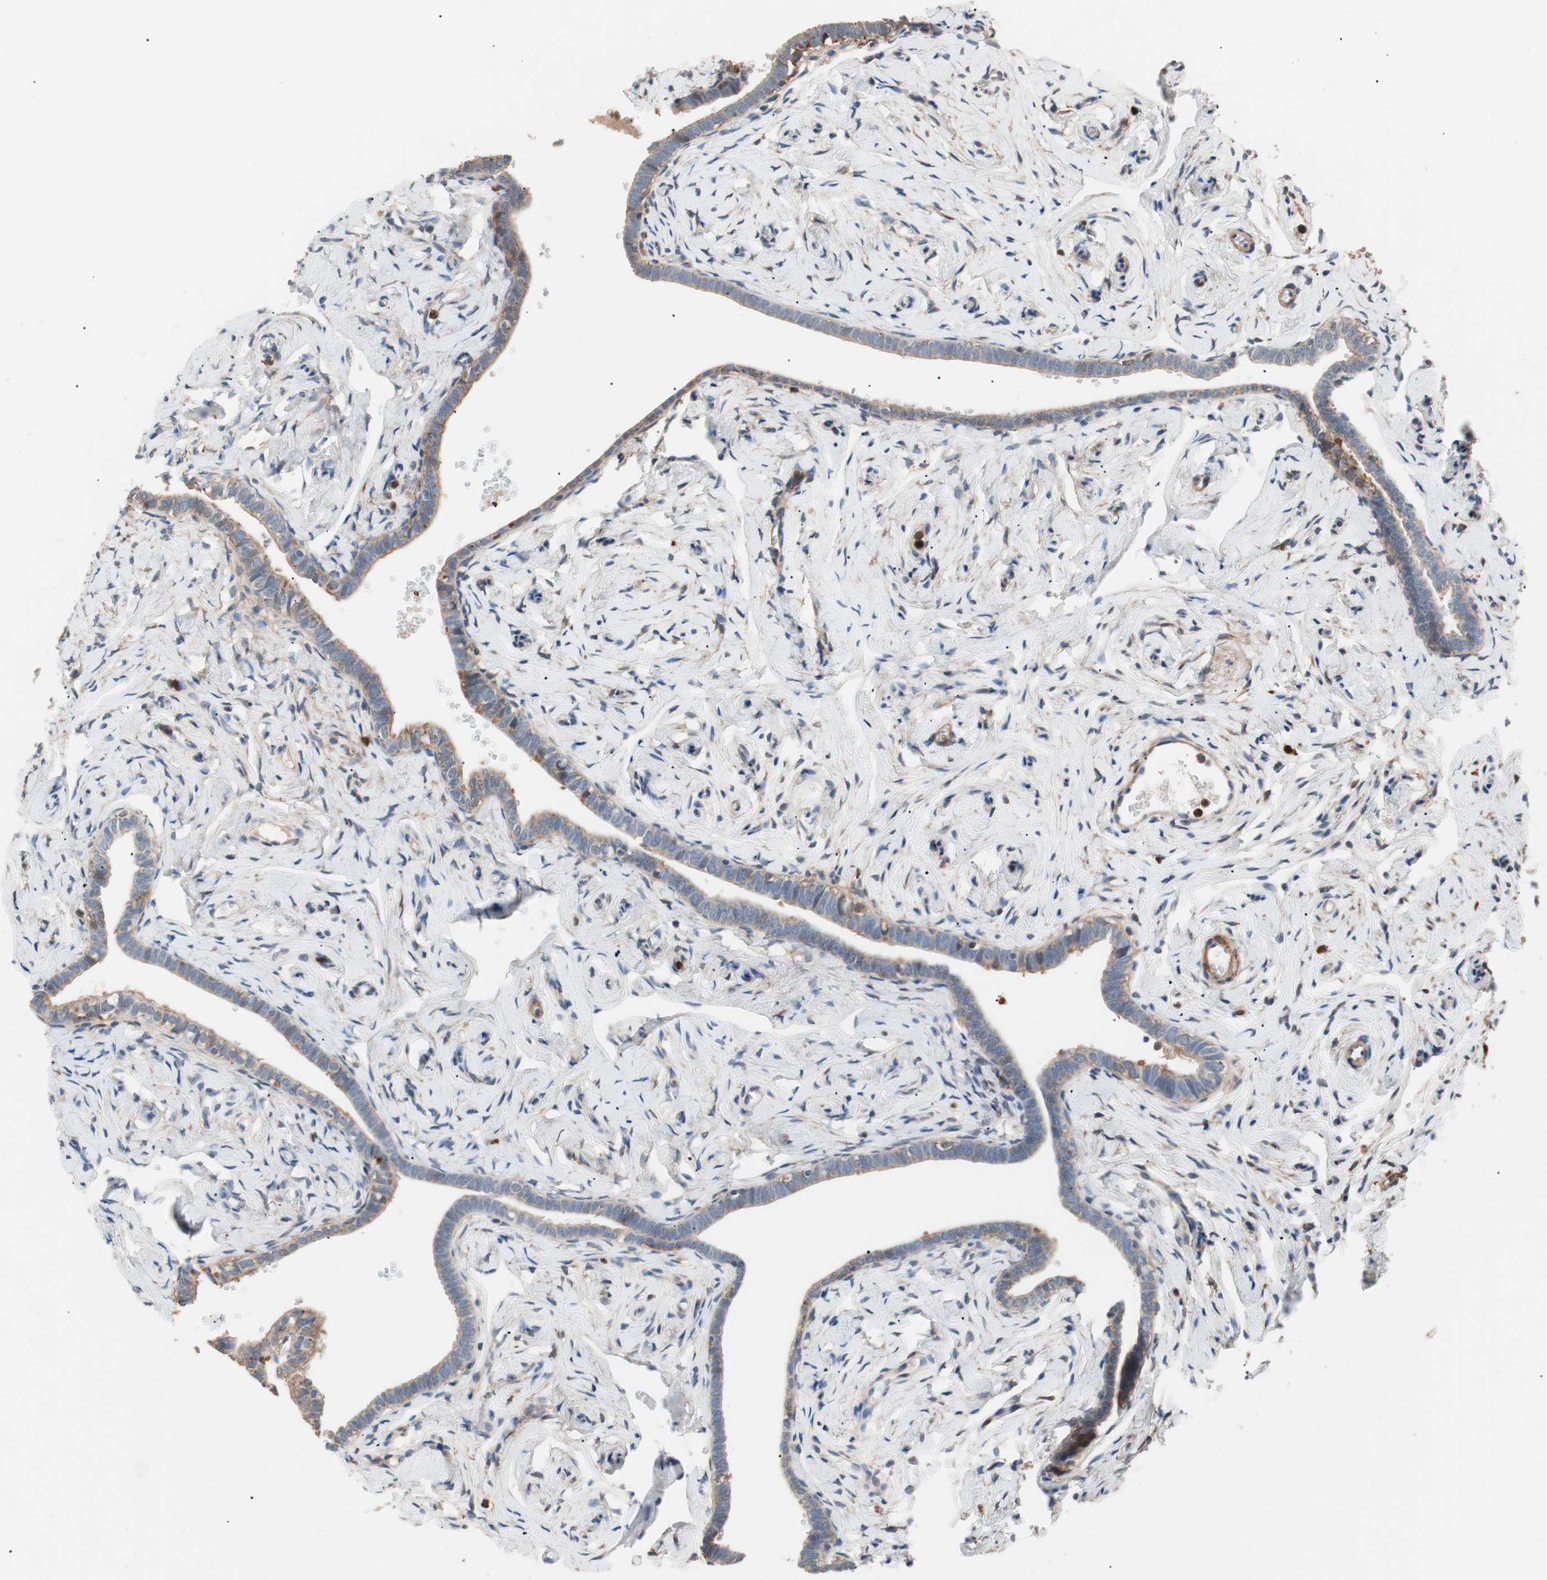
{"staining": {"intensity": "weak", "quantity": "25%-75%", "location": "cytoplasmic/membranous"}, "tissue": "fallopian tube", "cell_type": "Glandular cells", "image_type": "normal", "snomed": [{"axis": "morphology", "description": "Normal tissue, NOS"}, {"axis": "topography", "description": "Fallopian tube"}], "caption": "The photomicrograph shows staining of normal fallopian tube, revealing weak cytoplasmic/membranous protein staining (brown color) within glandular cells.", "gene": "LITAF", "patient": {"sex": "female", "age": 71}}